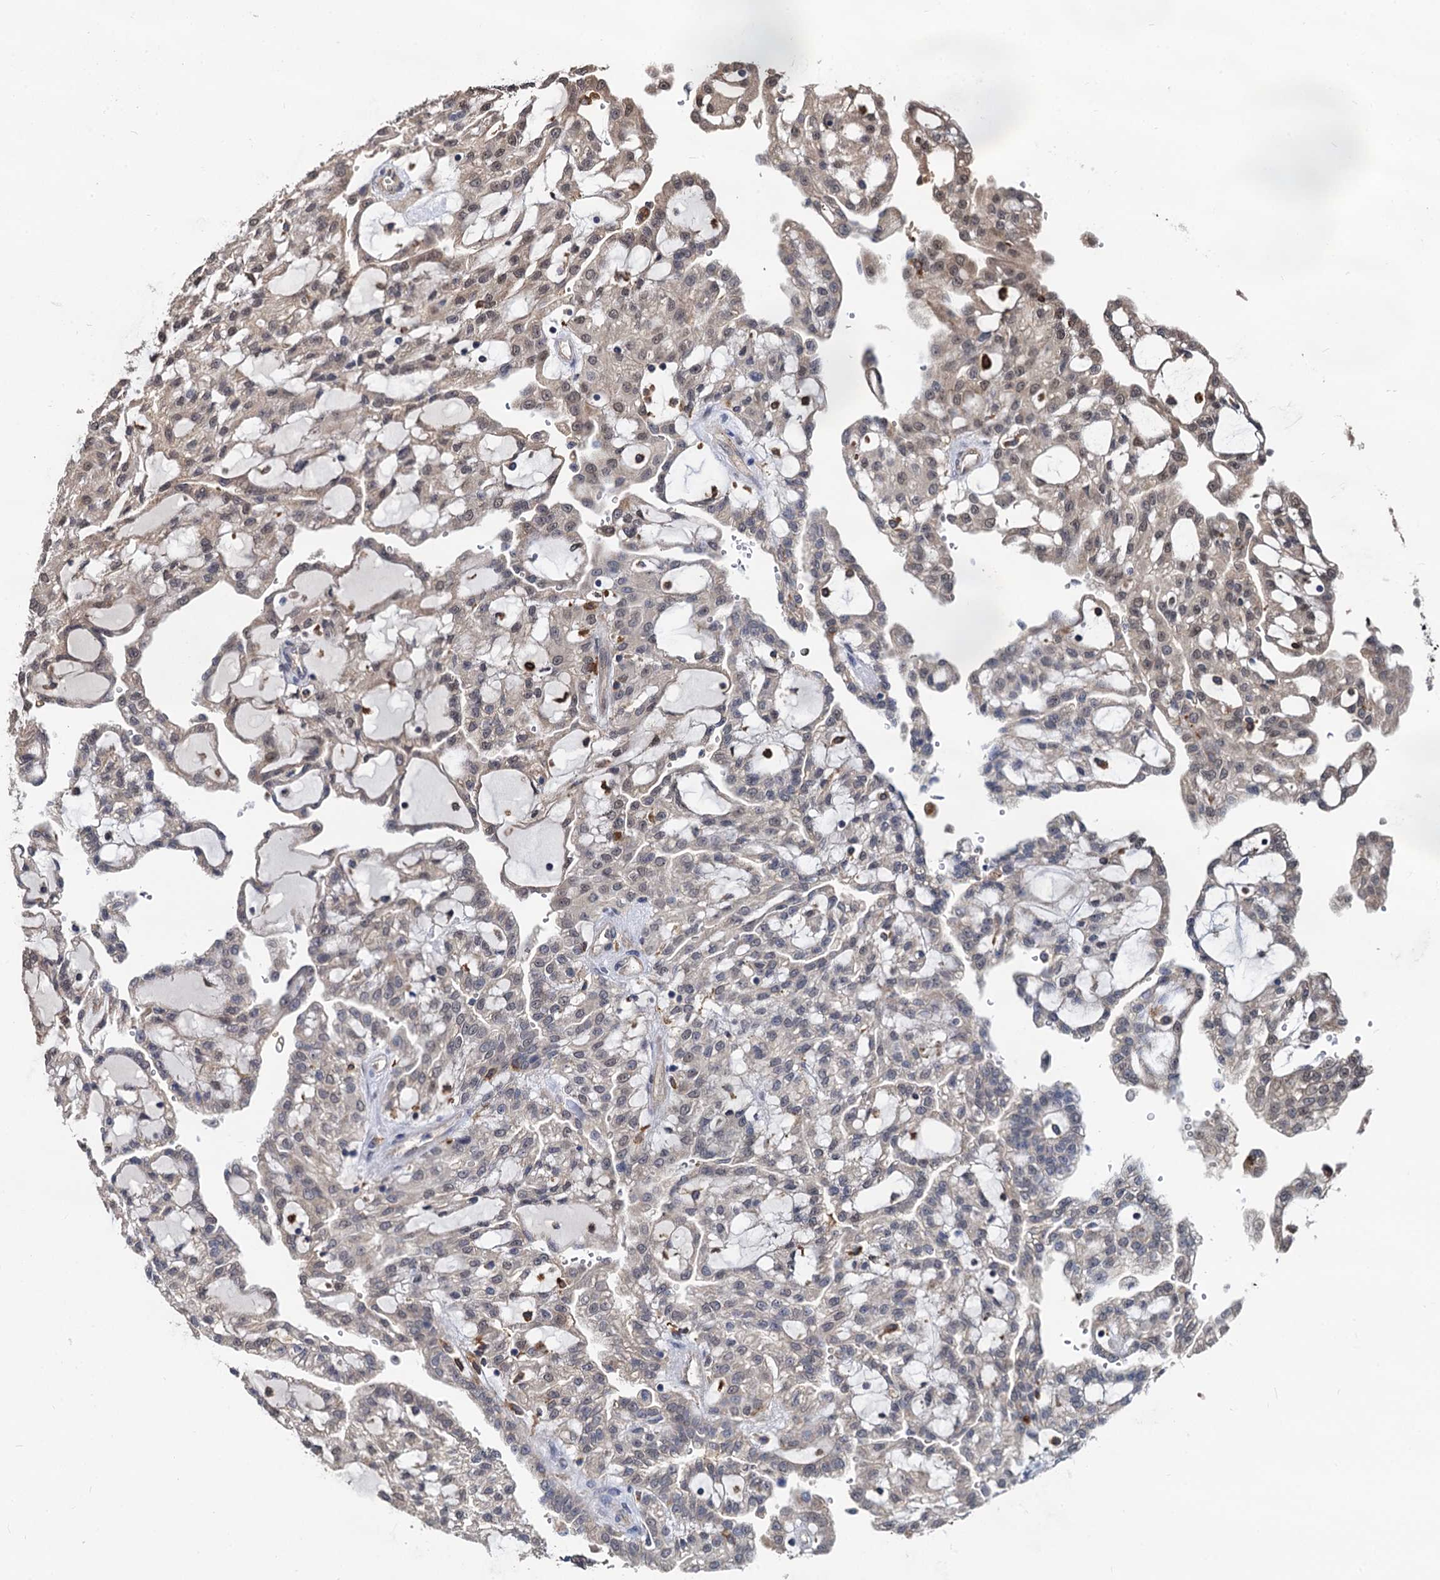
{"staining": {"intensity": "weak", "quantity": "25%-75%", "location": "nuclear"}, "tissue": "renal cancer", "cell_type": "Tumor cells", "image_type": "cancer", "snomed": [{"axis": "morphology", "description": "Adenocarcinoma, NOS"}, {"axis": "topography", "description": "Kidney"}], "caption": "Protein expression analysis of renal adenocarcinoma displays weak nuclear staining in approximately 25%-75% of tumor cells.", "gene": "PSMD4", "patient": {"sex": "male", "age": 63}}